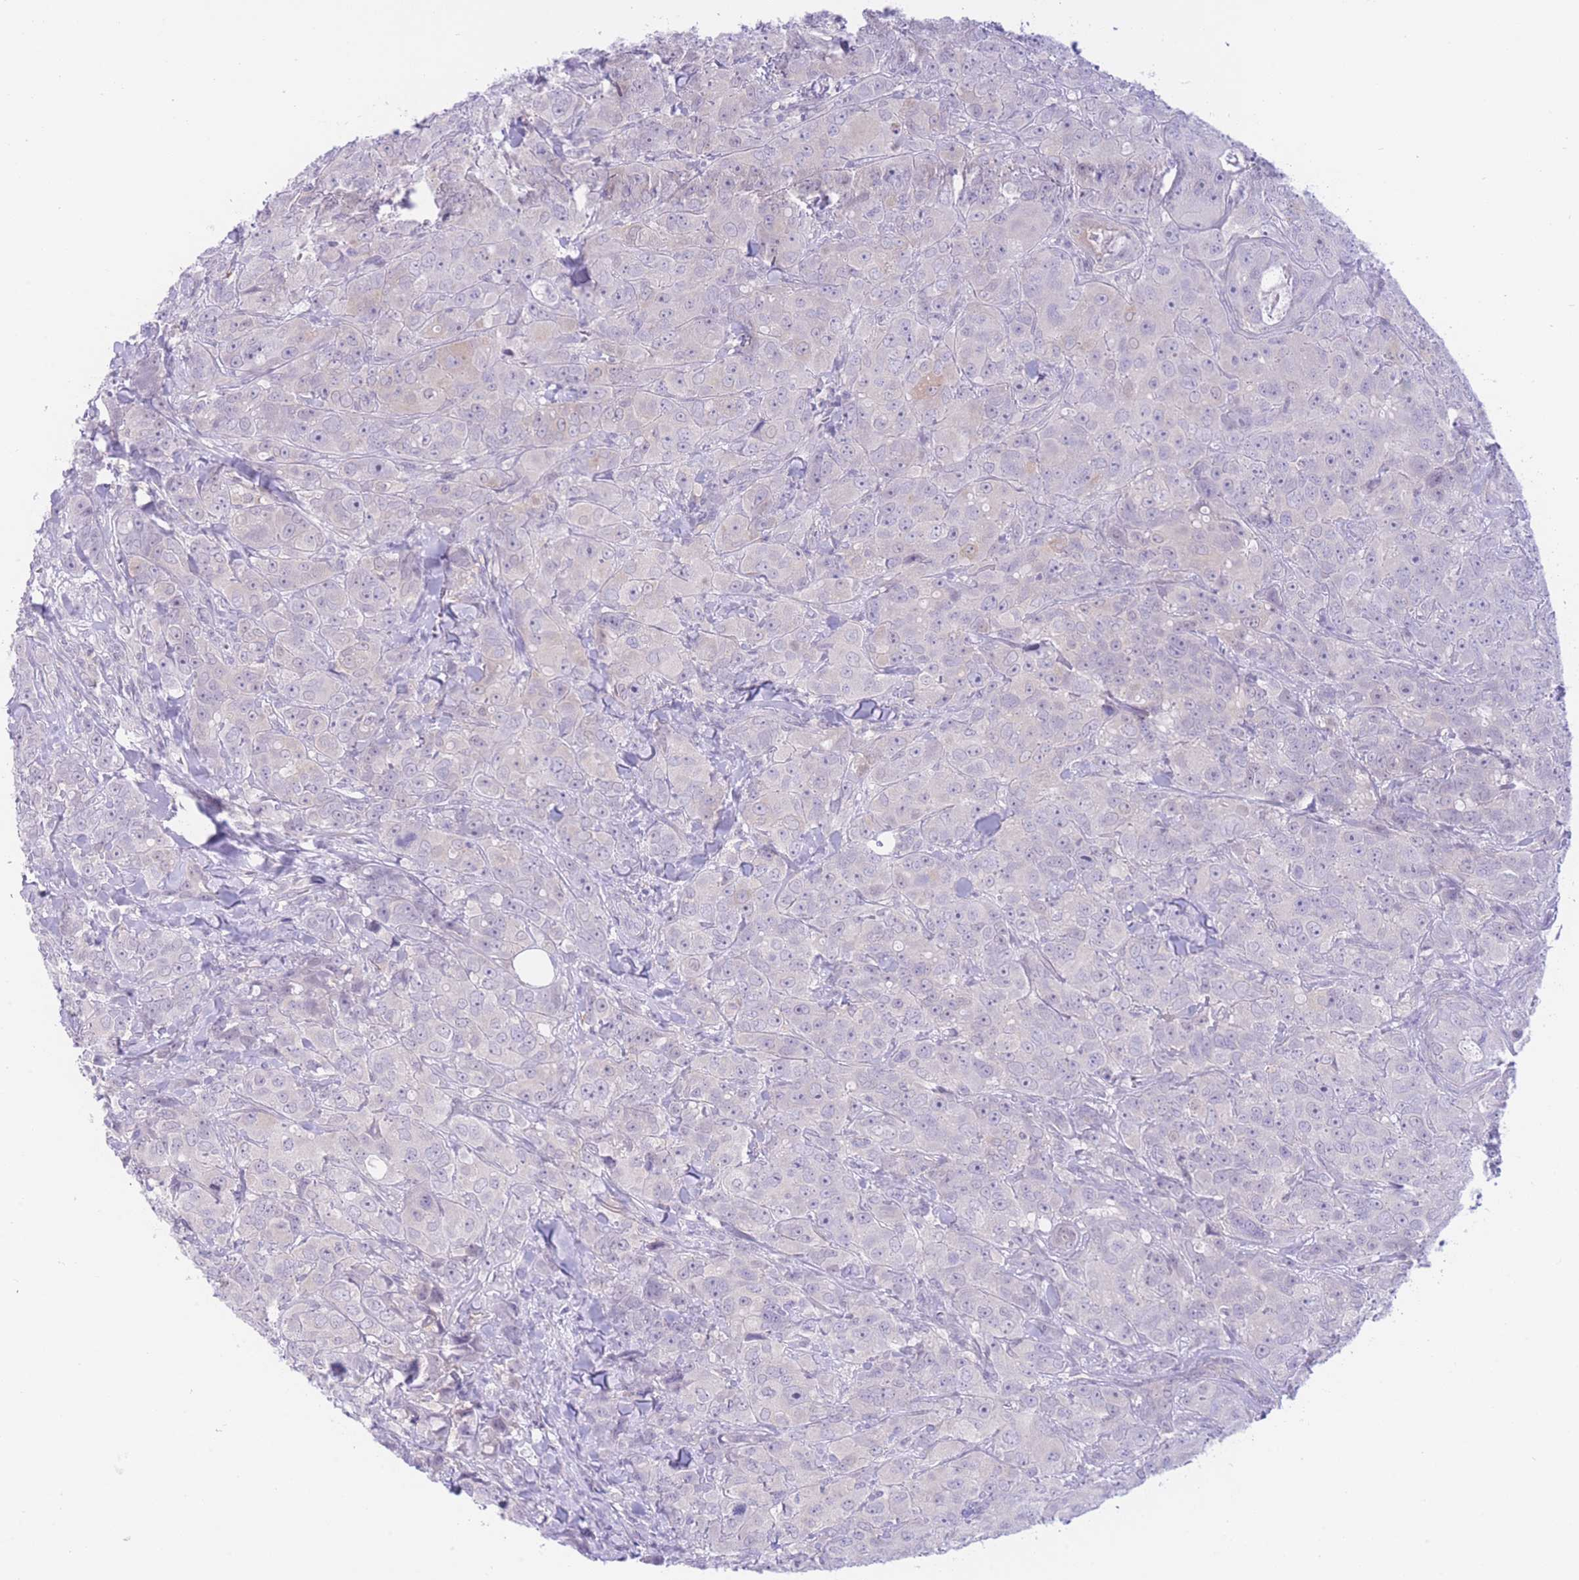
{"staining": {"intensity": "negative", "quantity": "none", "location": "none"}, "tissue": "breast cancer", "cell_type": "Tumor cells", "image_type": "cancer", "snomed": [{"axis": "morphology", "description": "Duct carcinoma"}, {"axis": "topography", "description": "Breast"}], "caption": "IHC of breast cancer exhibits no staining in tumor cells.", "gene": "ZNF212", "patient": {"sex": "female", "age": 43}}